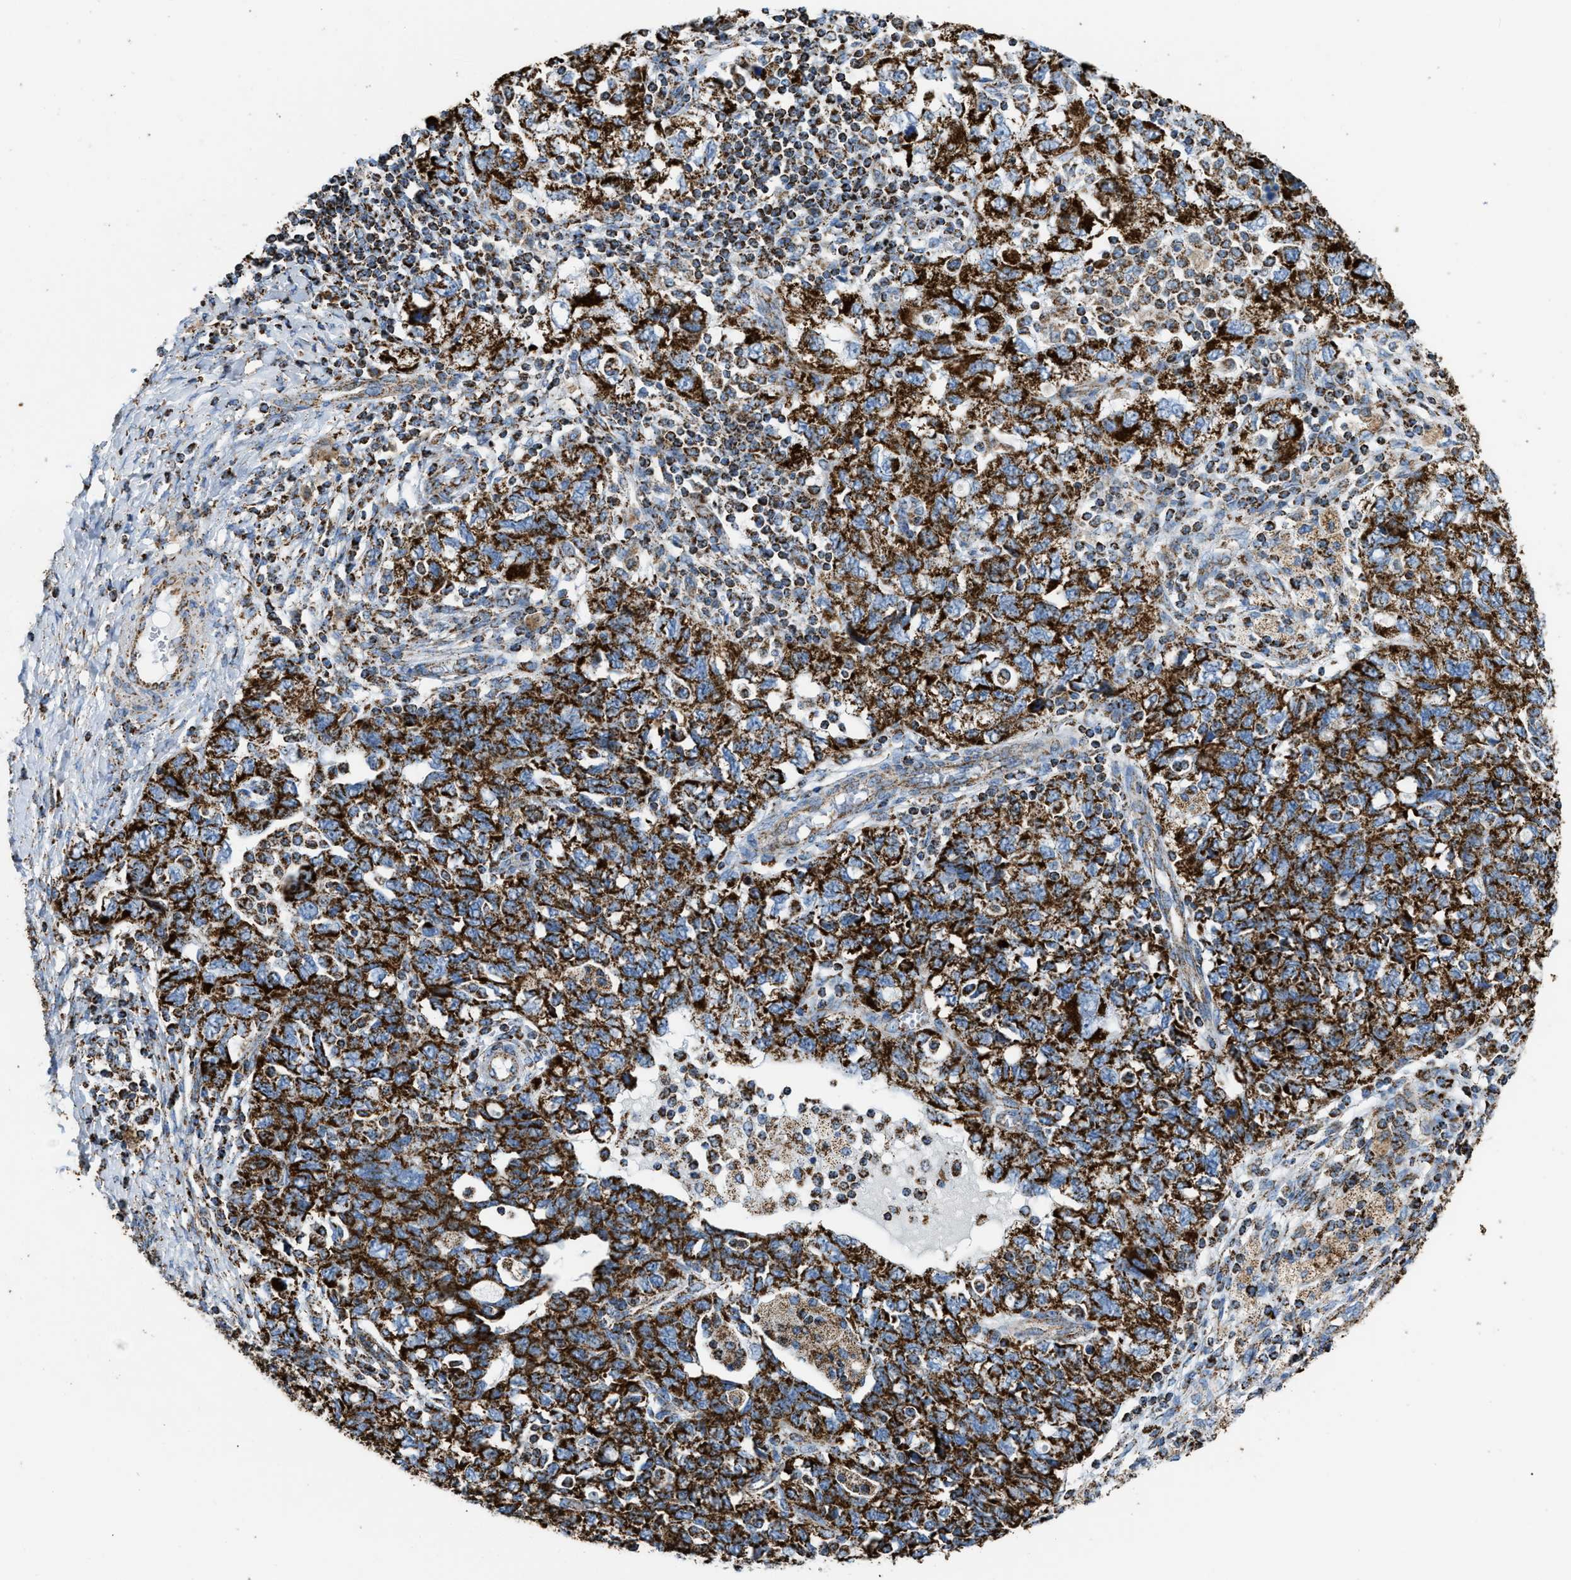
{"staining": {"intensity": "strong", "quantity": ">75%", "location": "cytoplasmic/membranous"}, "tissue": "ovarian cancer", "cell_type": "Tumor cells", "image_type": "cancer", "snomed": [{"axis": "morphology", "description": "Carcinoma, NOS"}, {"axis": "morphology", "description": "Cystadenocarcinoma, serous, NOS"}, {"axis": "topography", "description": "Ovary"}], "caption": "Immunohistochemical staining of human carcinoma (ovarian) exhibits high levels of strong cytoplasmic/membranous protein positivity in about >75% of tumor cells. (IHC, brightfield microscopy, high magnification).", "gene": "ETFB", "patient": {"sex": "female", "age": 69}}